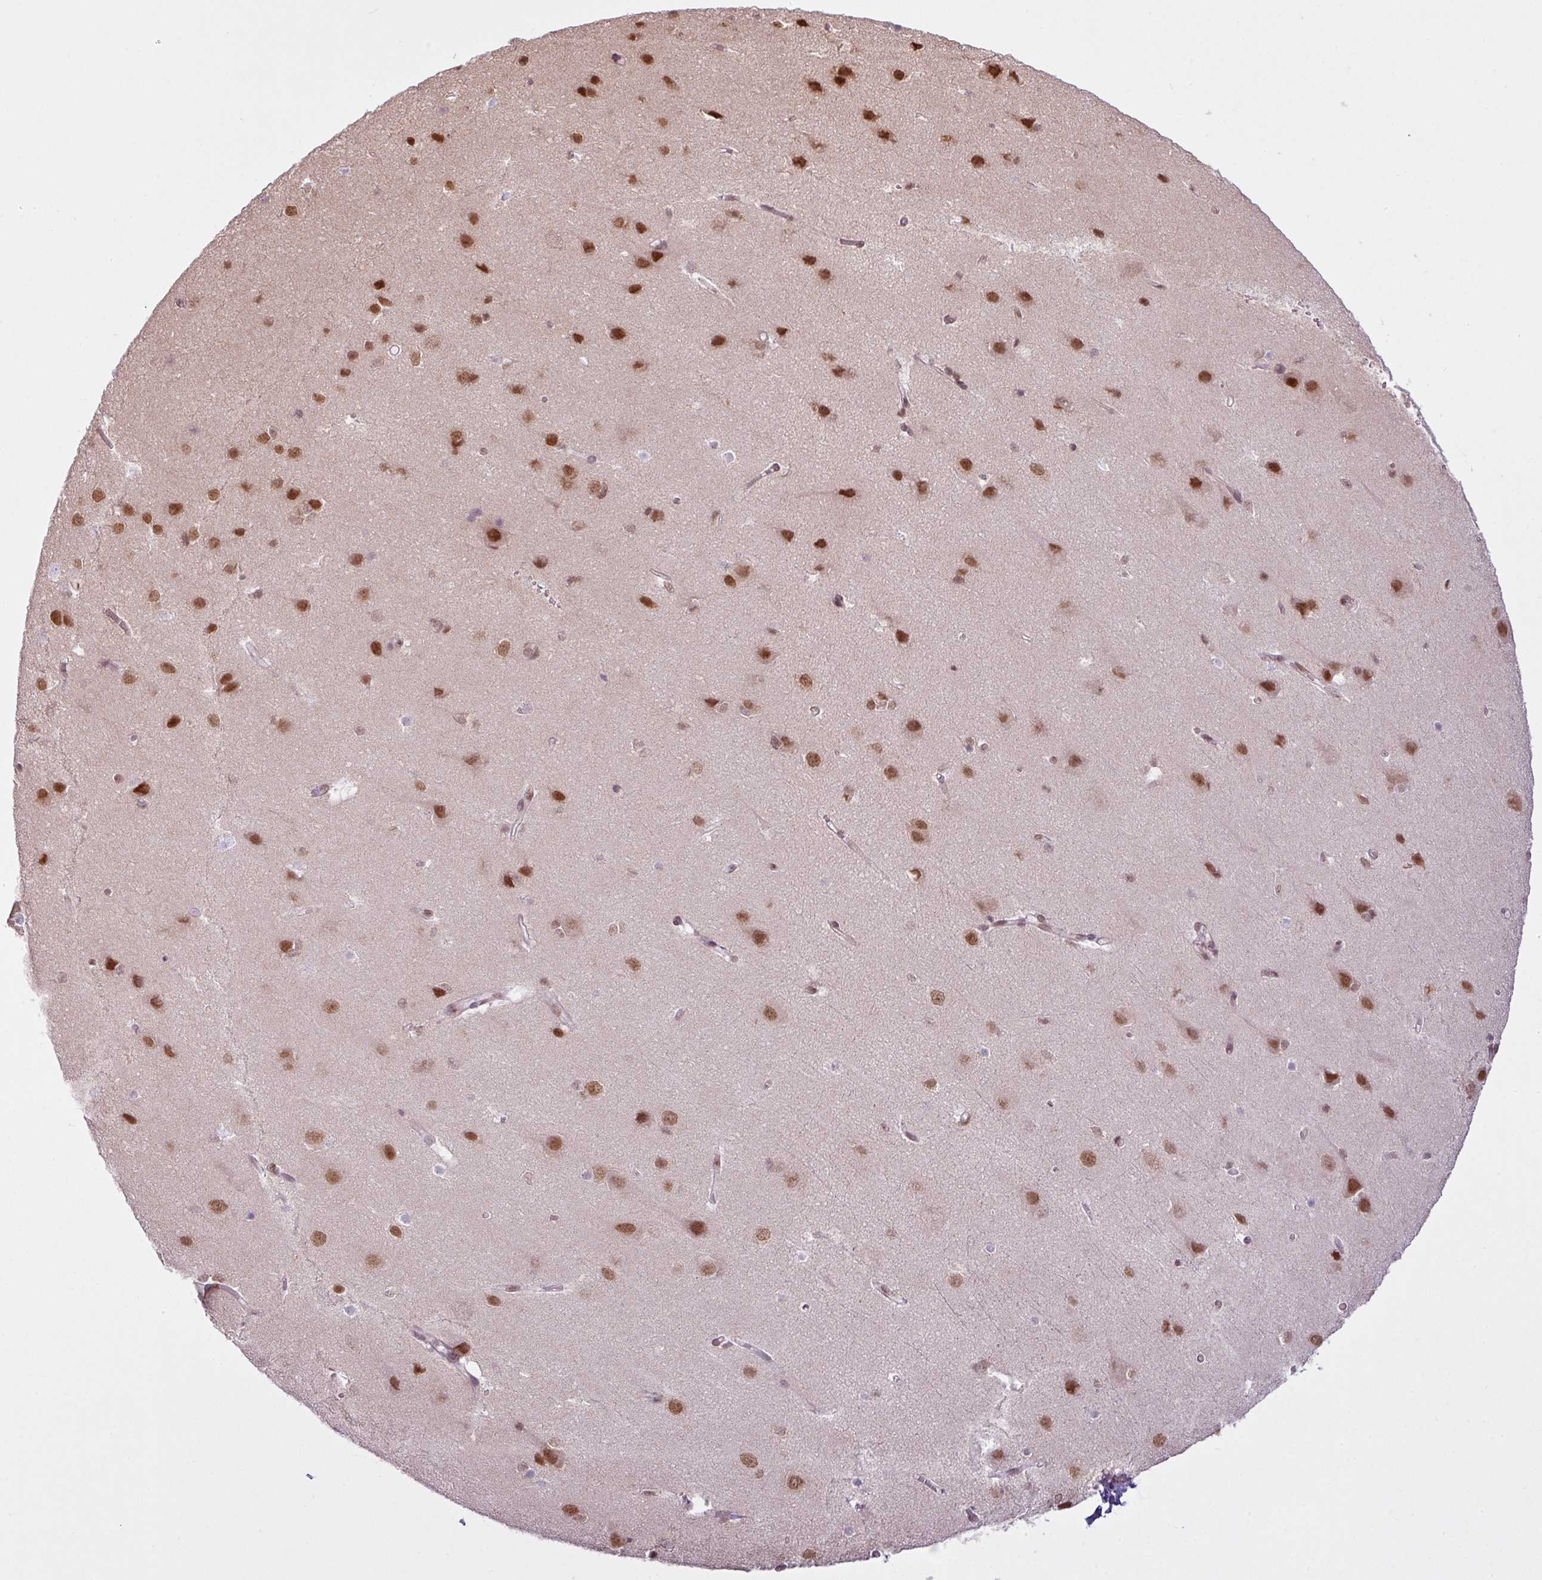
{"staining": {"intensity": "weak", "quantity": "25%-75%", "location": "nuclear"}, "tissue": "cerebral cortex", "cell_type": "Endothelial cells", "image_type": "normal", "snomed": [{"axis": "morphology", "description": "Normal tissue, NOS"}, {"axis": "topography", "description": "Cerebral cortex"}], "caption": "Cerebral cortex stained with a brown dye displays weak nuclear positive expression in about 25%-75% of endothelial cells.", "gene": "ARL6IP4", "patient": {"sex": "male", "age": 37}}